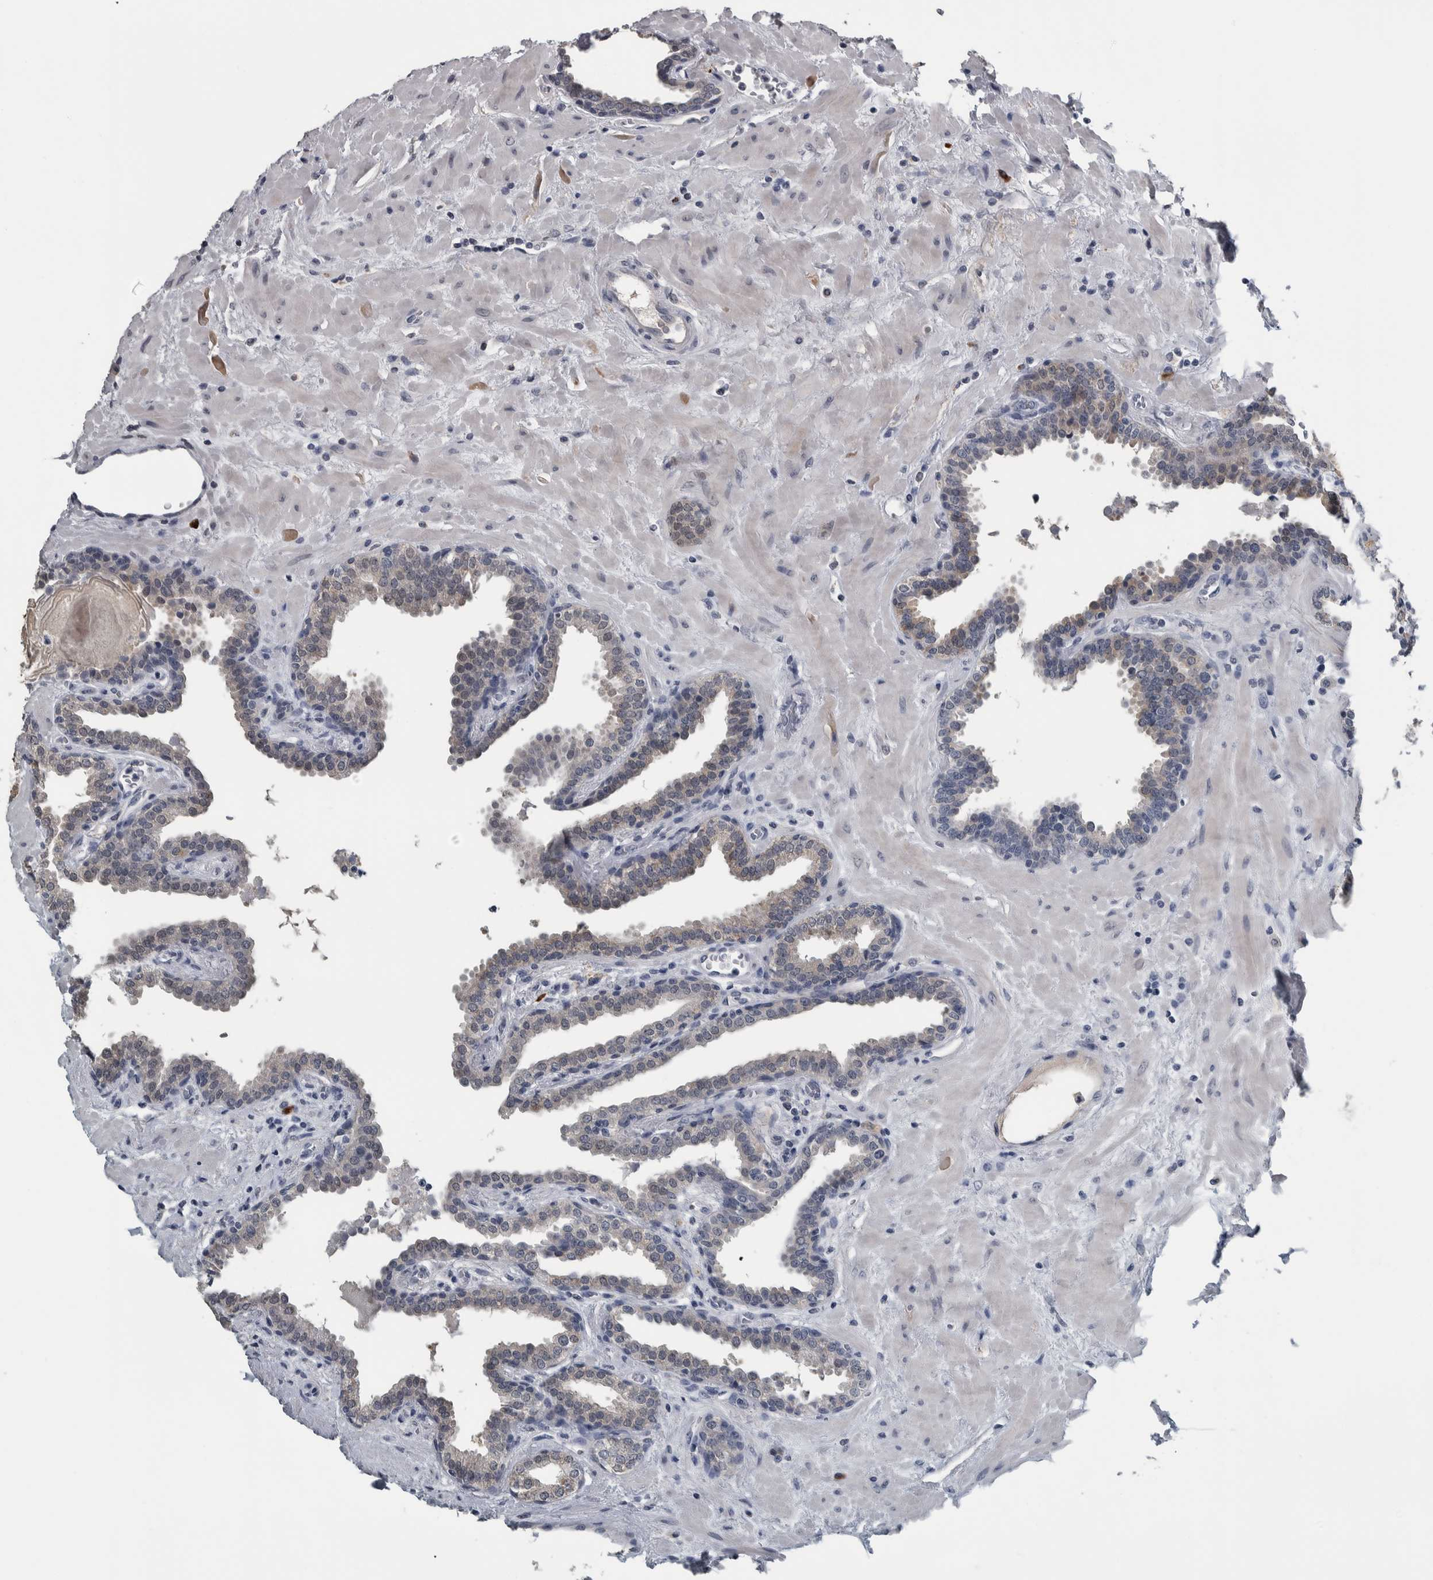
{"staining": {"intensity": "weak", "quantity": "<25%", "location": "cytoplasmic/membranous"}, "tissue": "prostate", "cell_type": "Glandular cells", "image_type": "normal", "snomed": [{"axis": "morphology", "description": "Normal tissue, NOS"}, {"axis": "topography", "description": "Prostate"}], "caption": "High power microscopy photomicrograph of an immunohistochemistry (IHC) histopathology image of unremarkable prostate, revealing no significant expression in glandular cells. Nuclei are stained in blue.", "gene": "CAVIN4", "patient": {"sex": "male", "age": 51}}